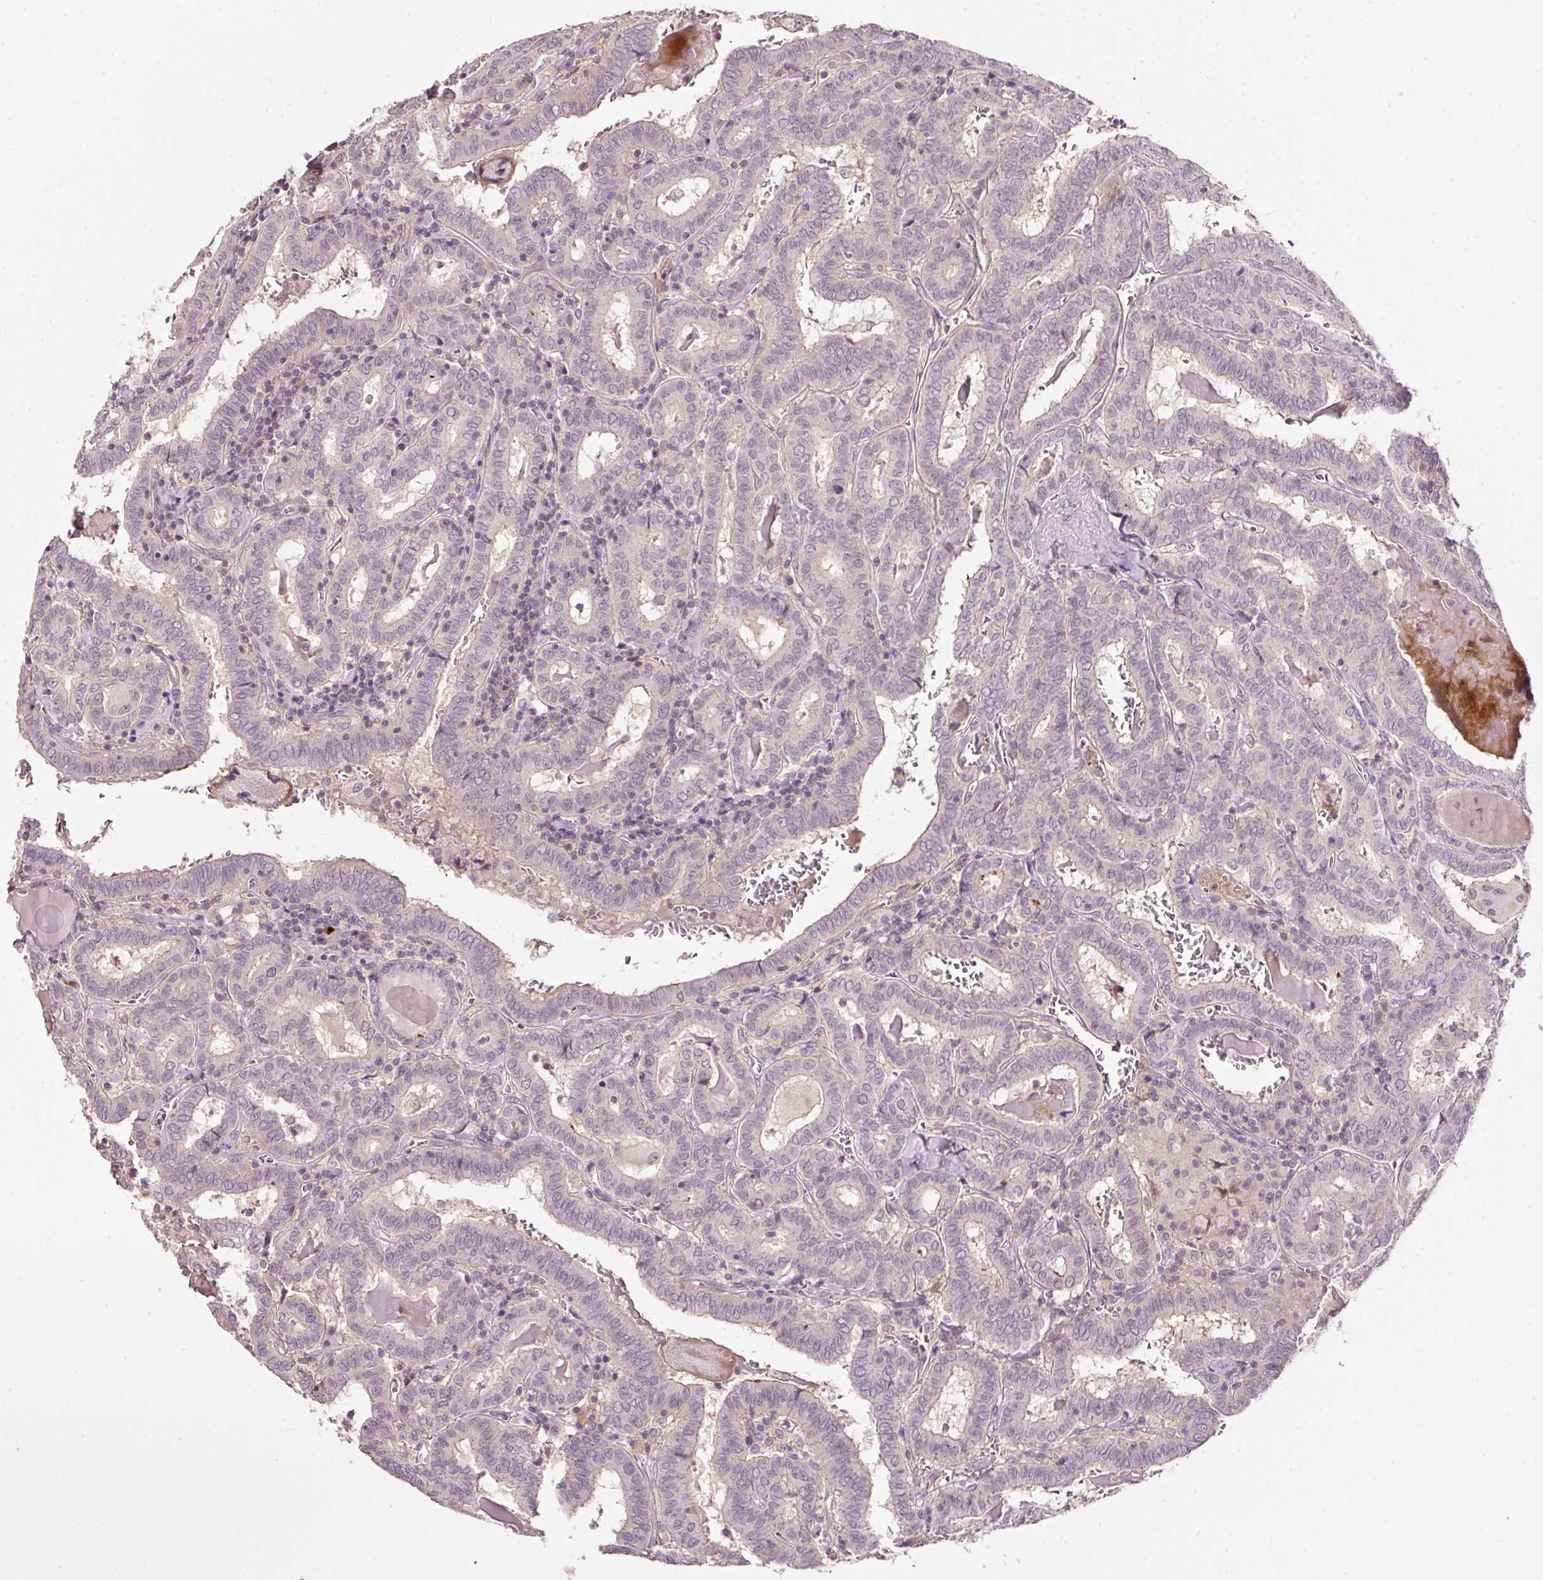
{"staining": {"intensity": "weak", "quantity": "<25%", "location": "cytoplasmic/membranous"}, "tissue": "thyroid cancer", "cell_type": "Tumor cells", "image_type": "cancer", "snomed": [{"axis": "morphology", "description": "Papillary adenocarcinoma, NOS"}, {"axis": "topography", "description": "Thyroid gland"}], "caption": "High magnification brightfield microscopy of thyroid cancer stained with DAB (brown) and counterstained with hematoxylin (blue): tumor cells show no significant expression.", "gene": "TIRAP", "patient": {"sex": "female", "age": 72}}